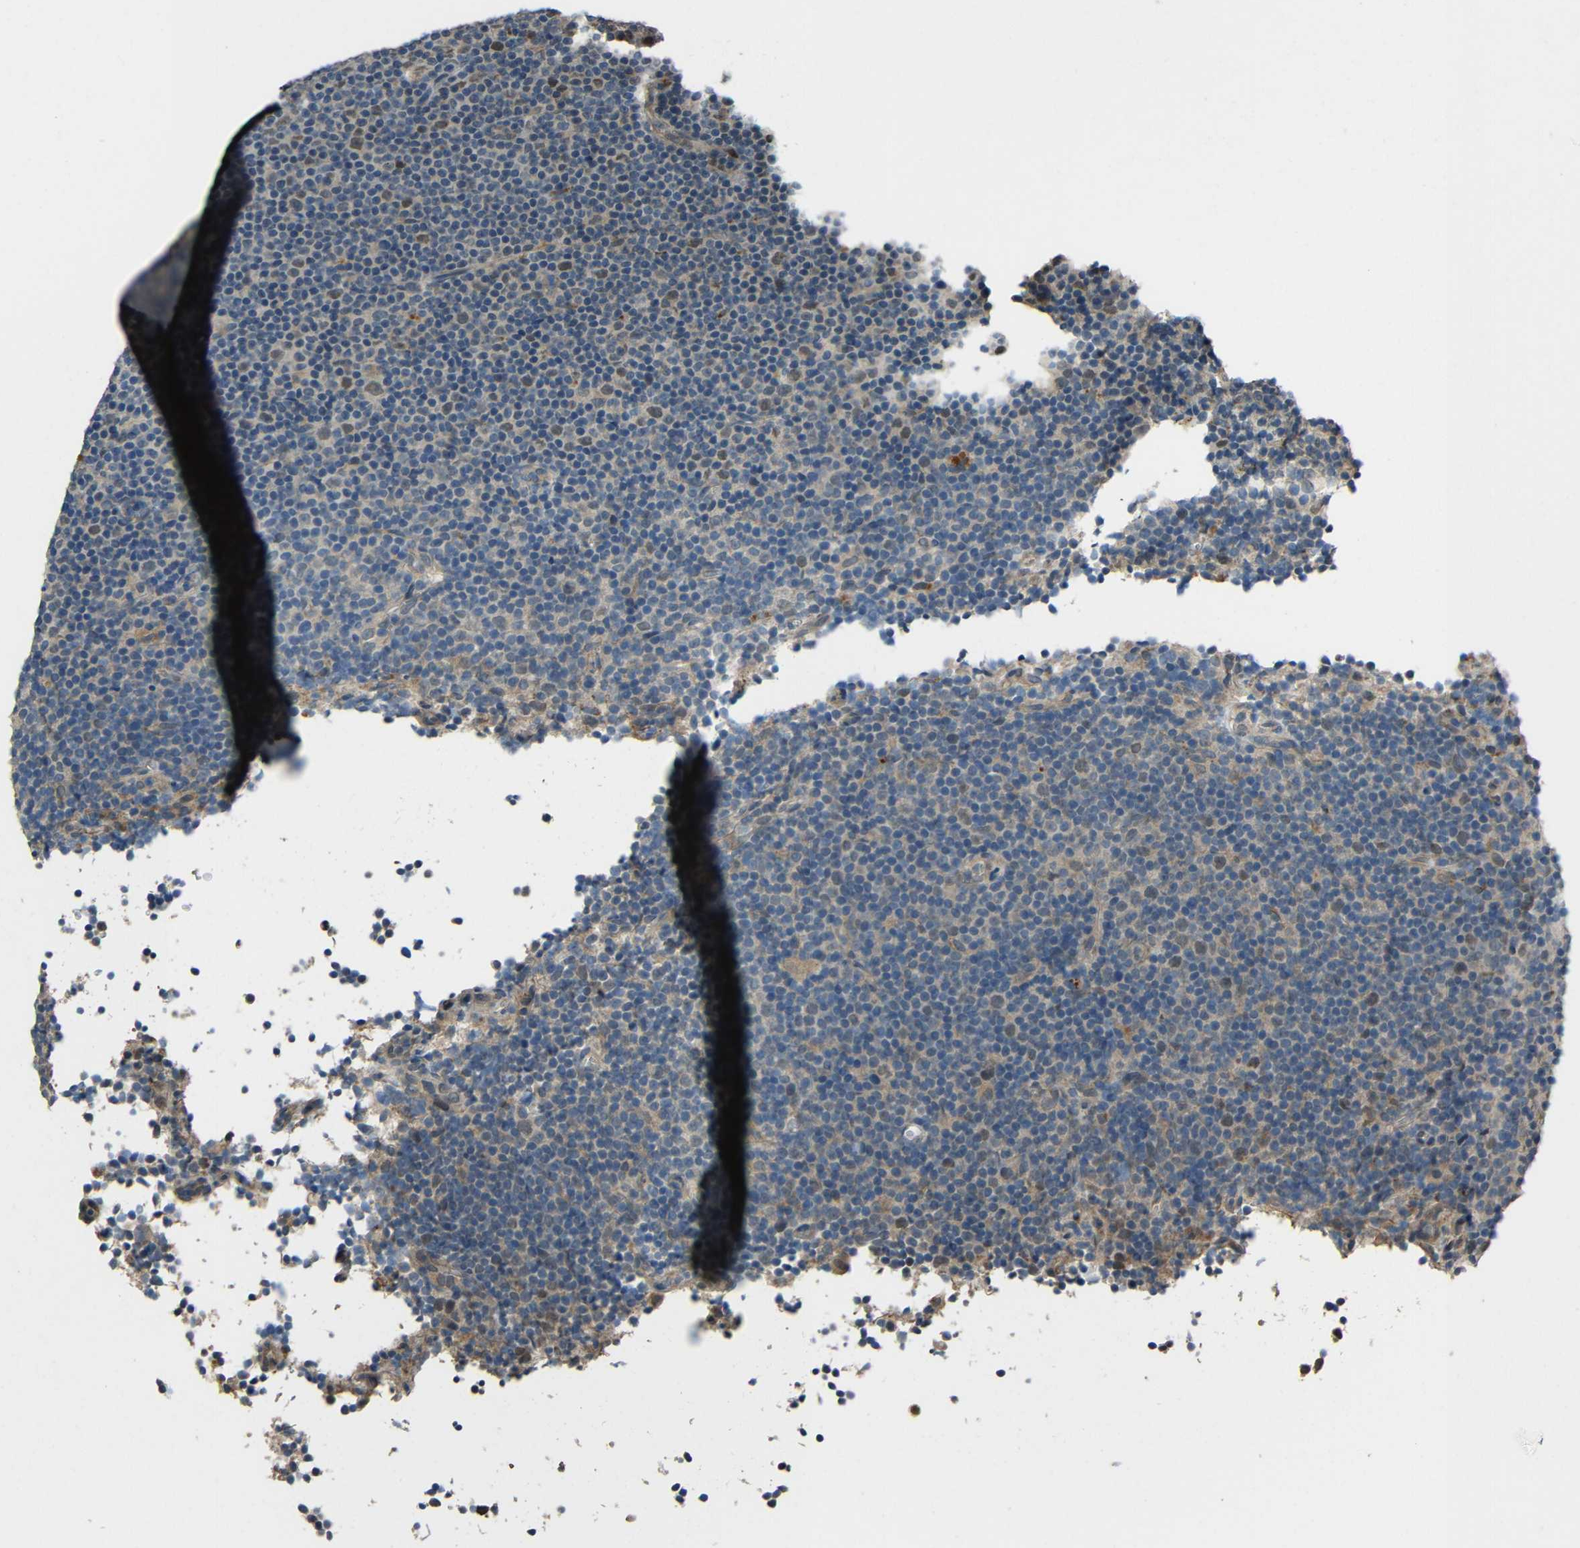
{"staining": {"intensity": "weak", "quantity": "25%-75%", "location": "nuclear"}, "tissue": "lymphoma", "cell_type": "Tumor cells", "image_type": "cancer", "snomed": [{"axis": "morphology", "description": "Malignant lymphoma, non-Hodgkin's type, Low grade"}, {"axis": "topography", "description": "Lymph node"}], "caption": "Lymphoma was stained to show a protein in brown. There is low levels of weak nuclear staining in approximately 25%-75% of tumor cells.", "gene": "STBD1", "patient": {"sex": "female", "age": 67}}